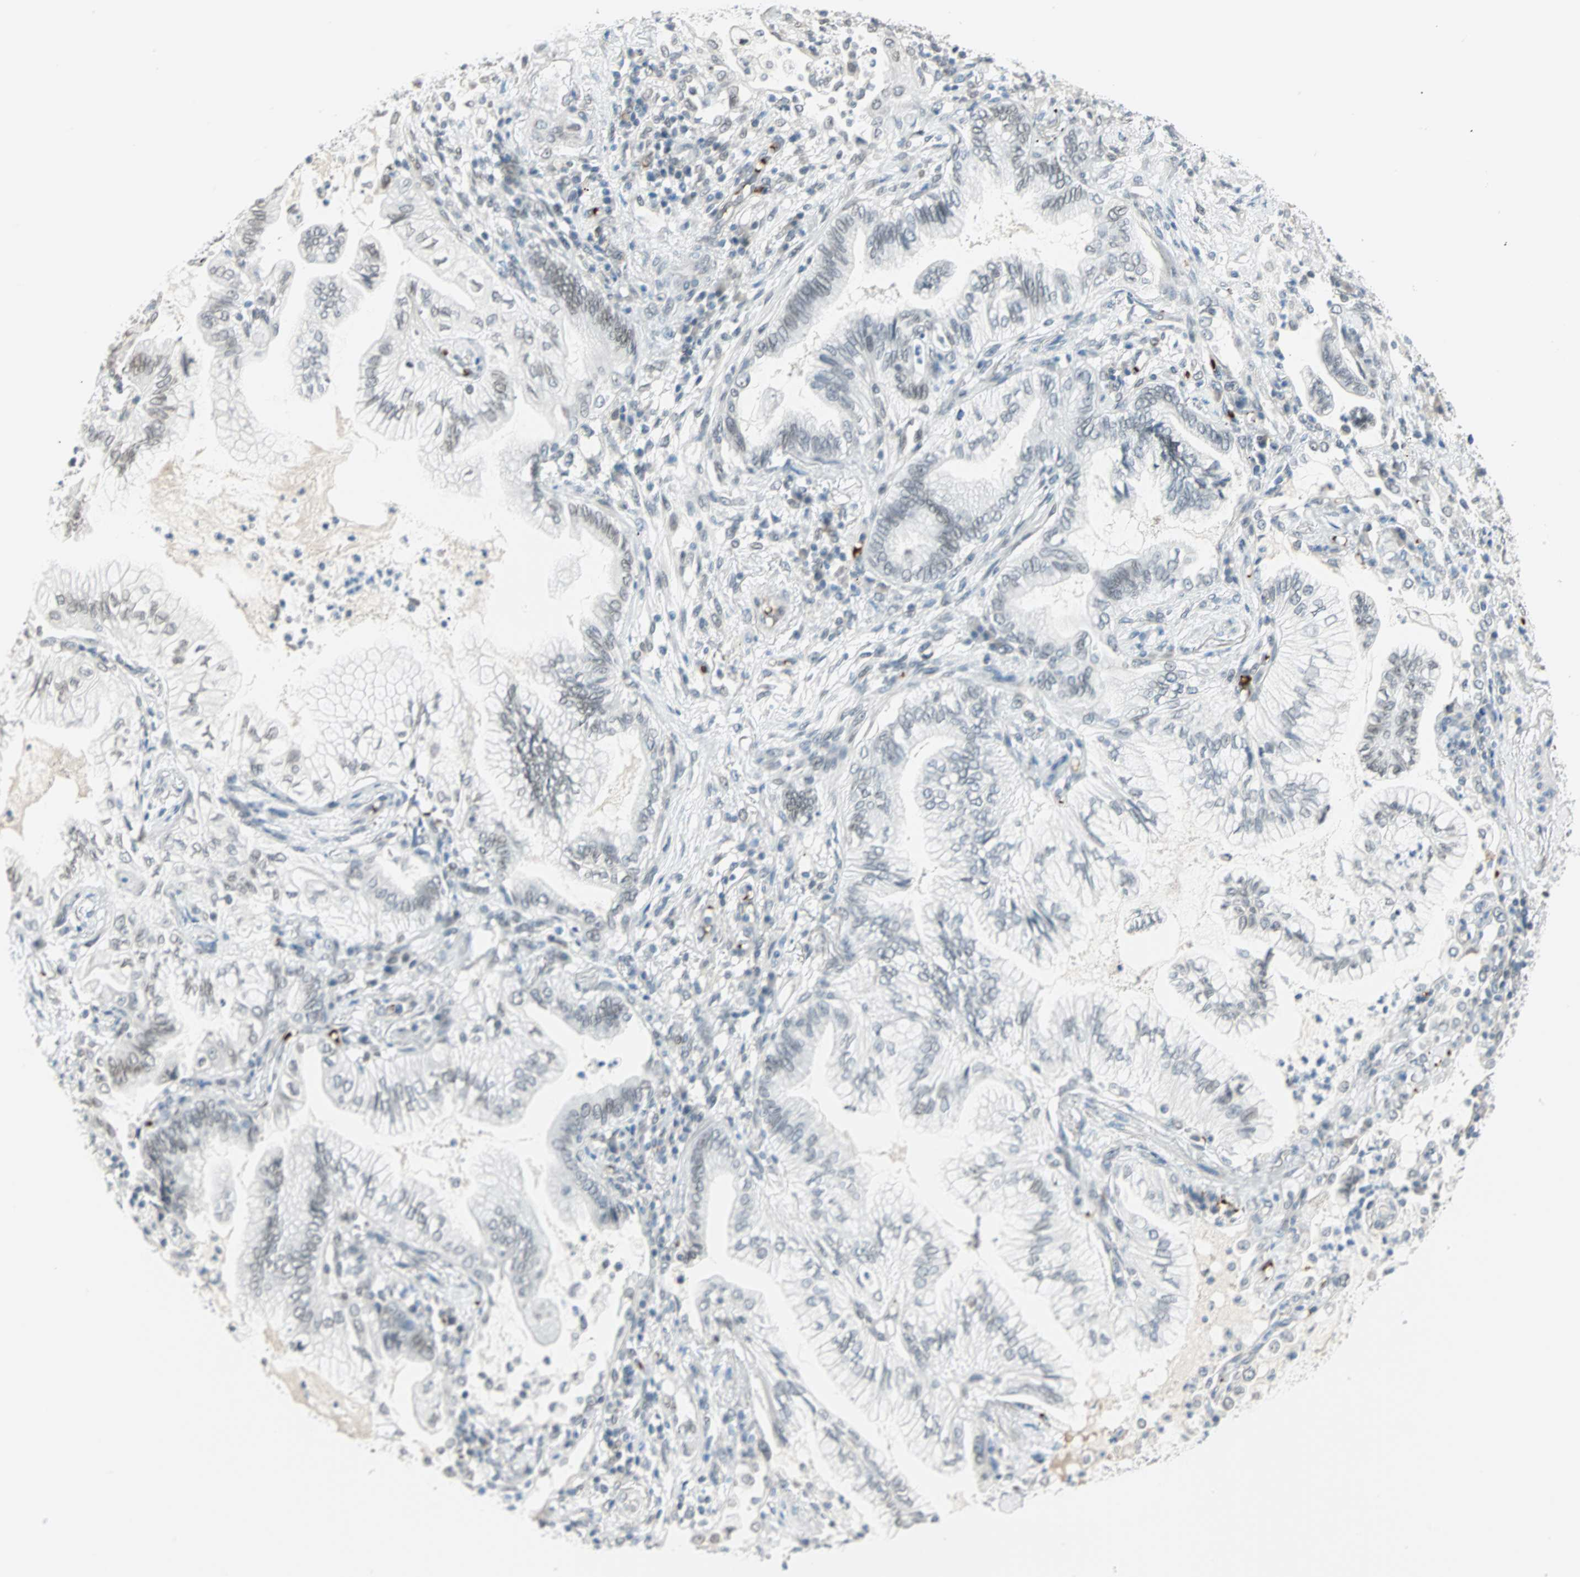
{"staining": {"intensity": "negative", "quantity": "none", "location": "none"}, "tissue": "lung cancer", "cell_type": "Tumor cells", "image_type": "cancer", "snomed": [{"axis": "morphology", "description": "Normal tissue, NOS"}, {"axis": "morphology", "description": "Adenocarcinoma, NOS"}, {"axis": "topography", "description": "Bronchus"}, {"axis": "topography", "description": "Lung"}], "caption": "Tumor cells are negative for protein expression in human adenocarcinoma (lung).", "gene": "BCAN", "patient": {"sex": "female", "age": 70}}